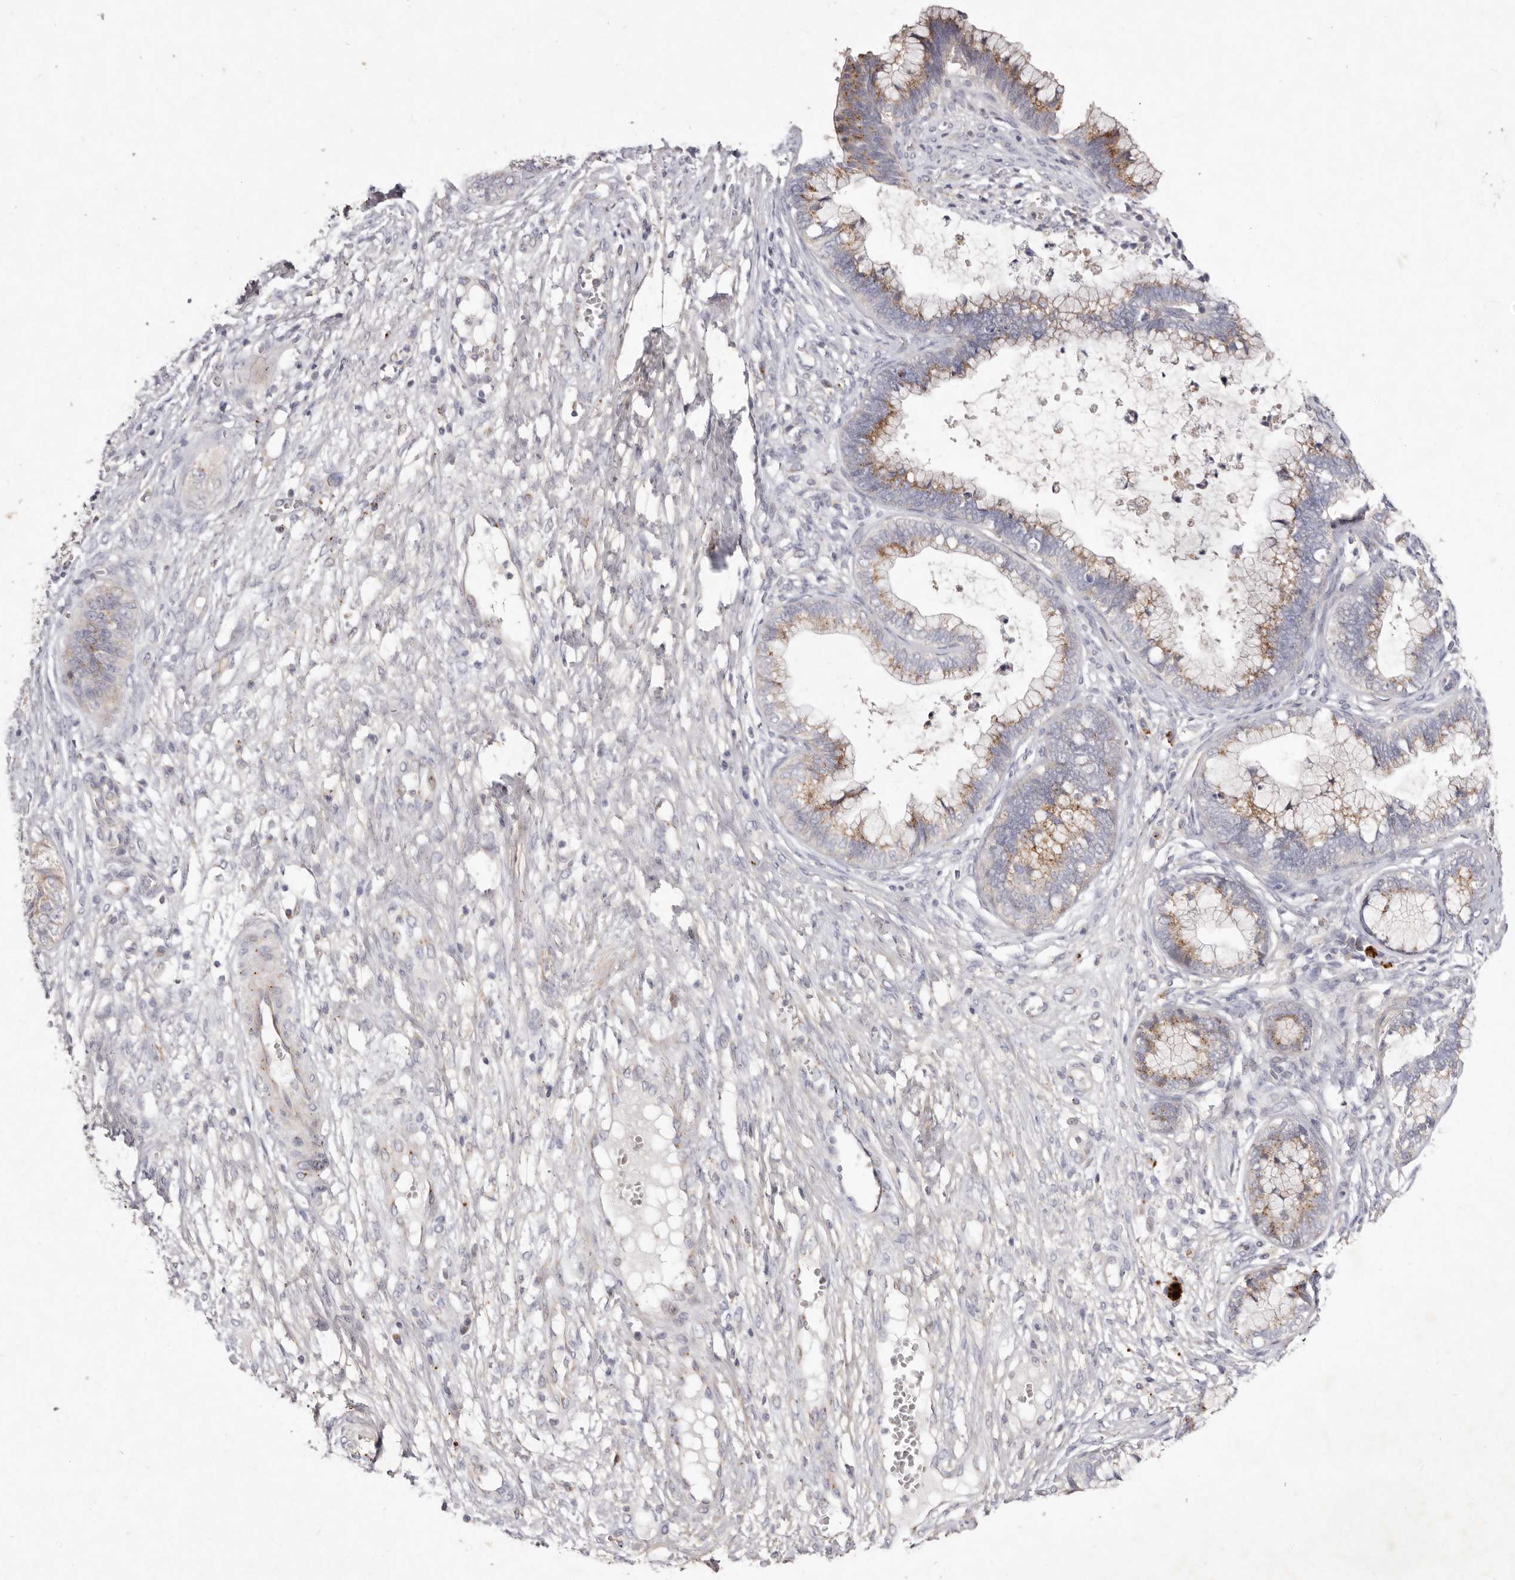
{"staining": {"intensity": "moderate", "quantity": ">75%", "location": "cytoplasmic/membranous"}, "tissue": "cervical cancer", "cell_type": "Tumor cells", "image_type": "cancer", "snomed": [{"axis": "morphology", "description": "Adenocarcinoma, NOS"}, {"axis": "topography", "description": "Cervix"}], "caption": "Tumor cells display moderate cytoplasmic/membranous expression in approximately >75% of cells in adenocarcinoma (cervical). (Stains: DAB (3,3'-diaminobenzidine) in brown, nuclei in blue, Microscopy: brightfield microscopy at high magnification).", "gene": "USP24", "patient": {"sex": "female", "age": 44}}